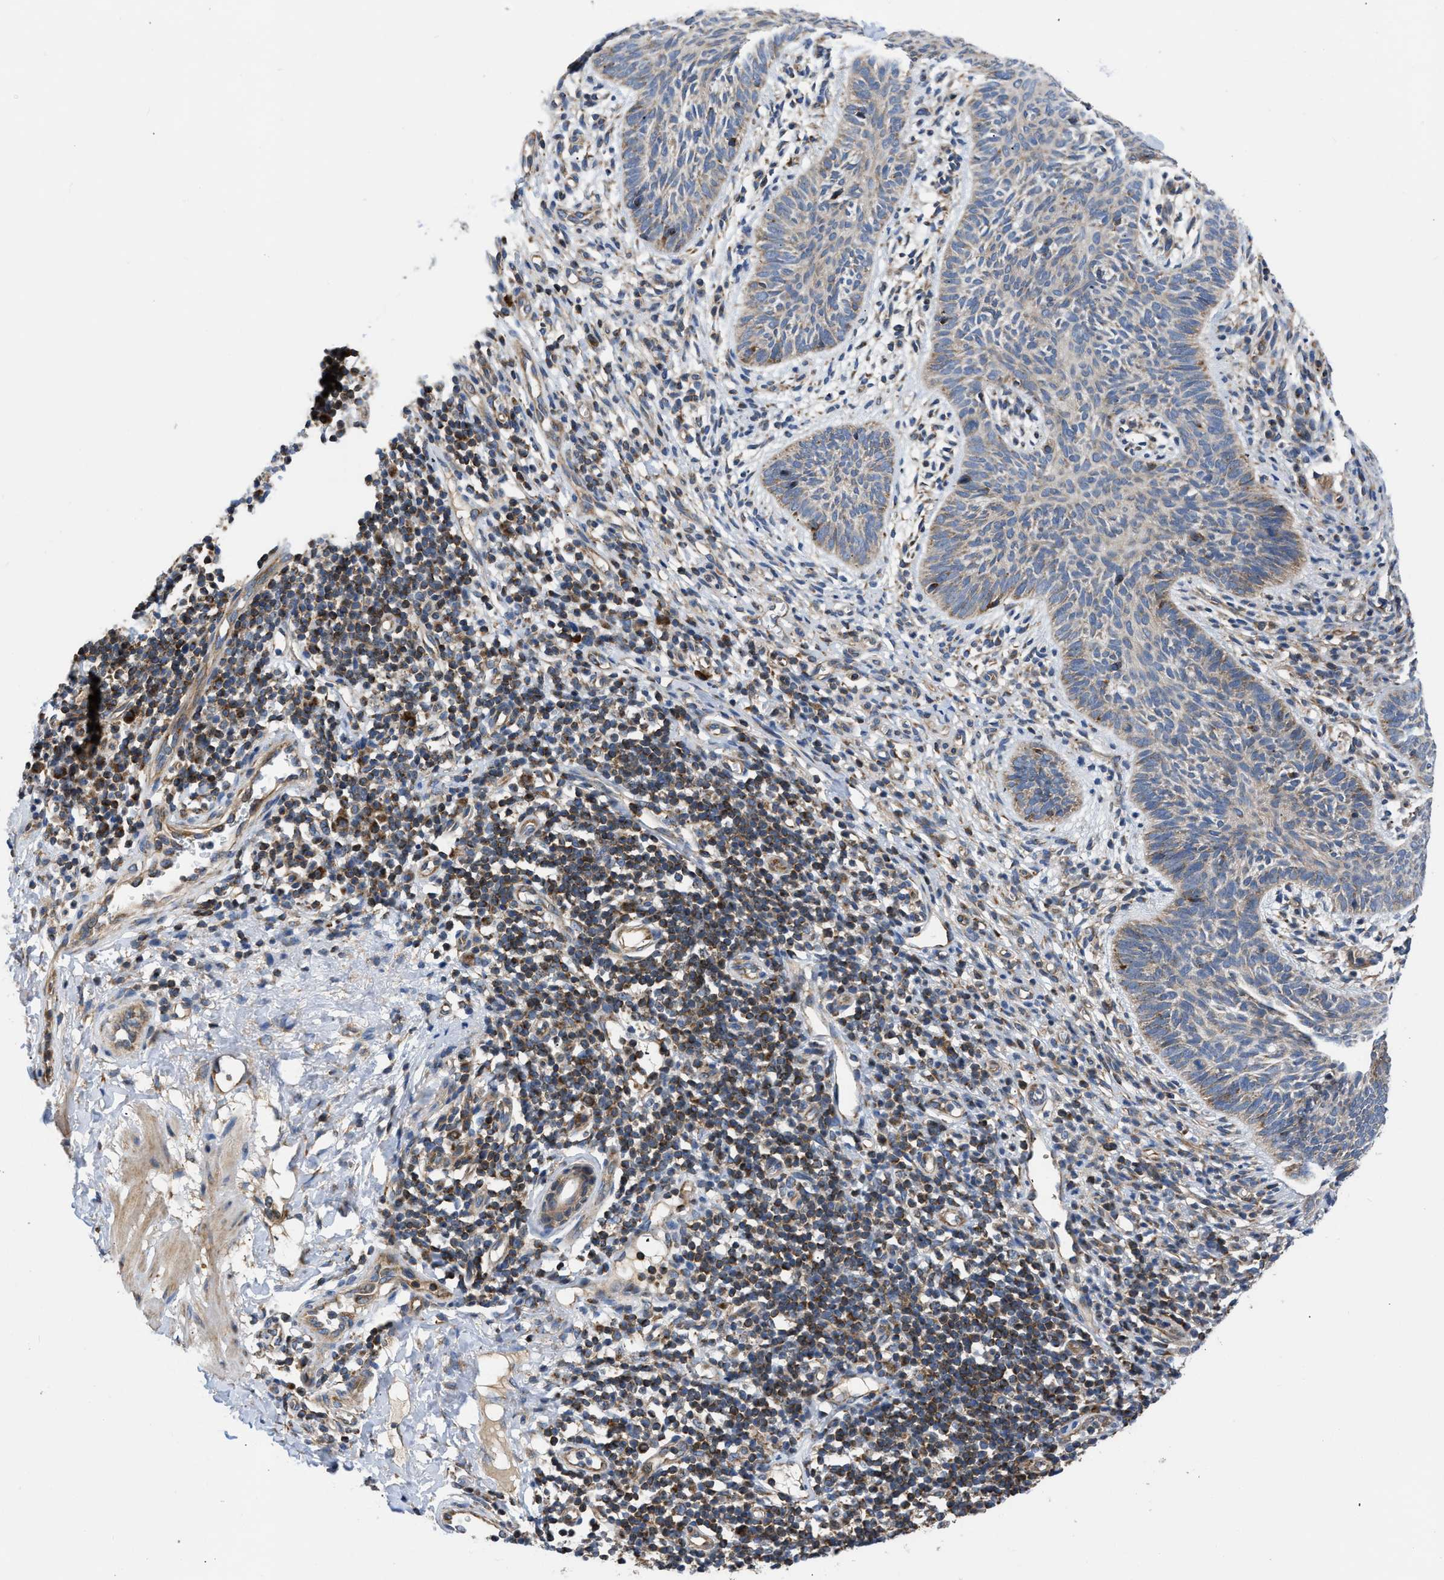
{"staining": {"intensity": "moderate", "quantity": "25%-75%", "location": "cytoplasmic/membranous"}, "tissue": "skin cancer", "cell_type": "Tumor cells", "image_type": "cancer", "snomed": [{"axis": "morphology", "description": "Basal cell carcinoma"}, {"axis": "topography", "description": "Skin"}], "caption": "An immunohistochemistry histopathology image of neoplastic tissue is shown. Protein staining in brown highlights moderate cytoplasmic/membranous positivity in skin cancer (basal cell carcinoma) within tumor cells.", "gene": "OPTN", "patient": {"sex": "male", "age": 60}}